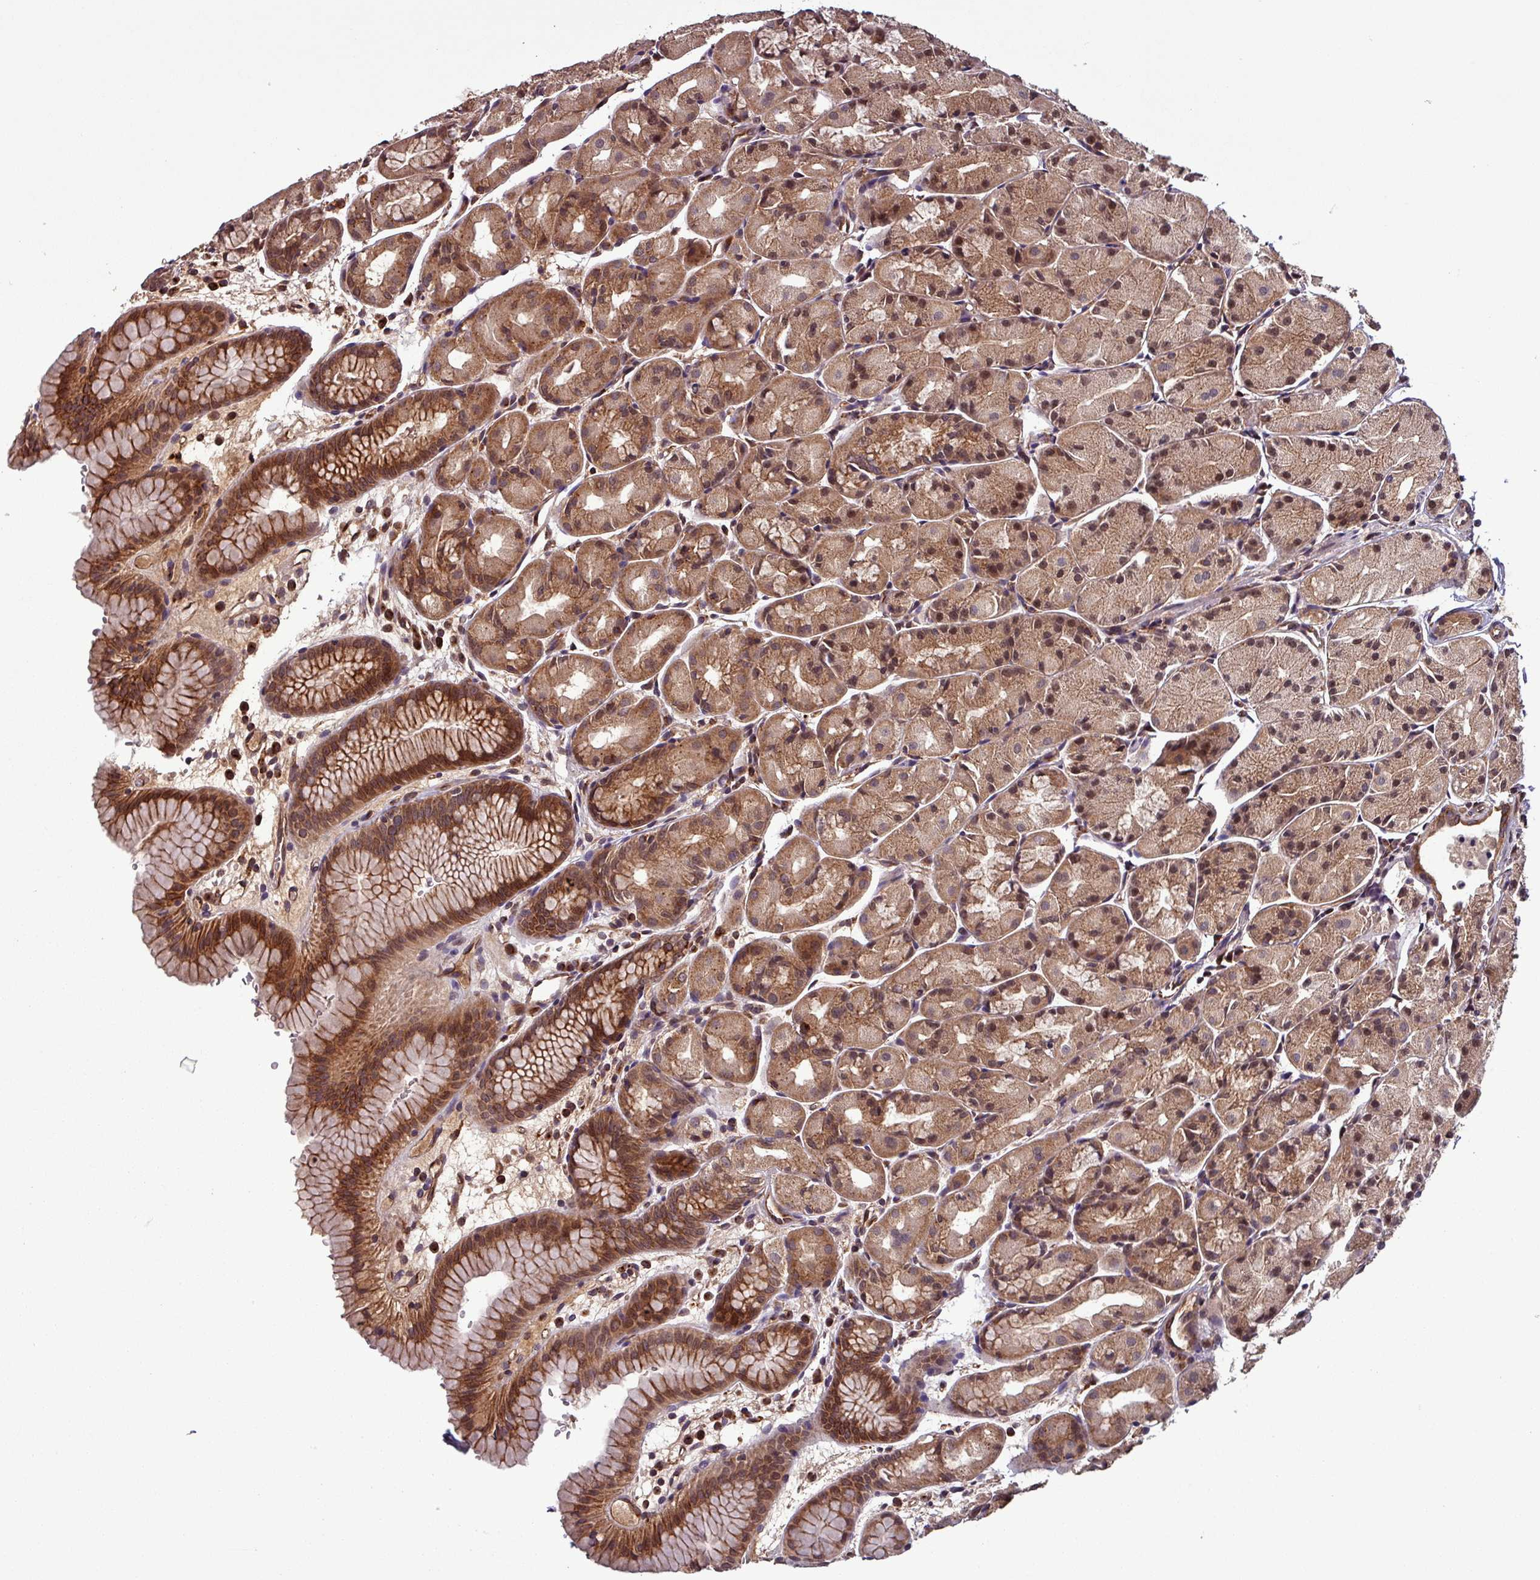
{"staining": {"intensity": "strong", "quantity": ">75%", "location": "cytoplasmic/membranous,nuclear"}, "tissue": "stomach", "cell_type": "Glandular cells", "image_type": "normal", "snomed": [{"axis": "morphology", "description": "Normal tissue, NOS"}, {"axis": "topography", "description": "Stomach, upper"}], "caption": "Glandular cells show high levels of strong cytoplasmic/membranous,nuclear expression in about >75% of cells in unremarkable stomach.", "gene": "PUS1", "patient": {"sex": "male", "age": 47}}